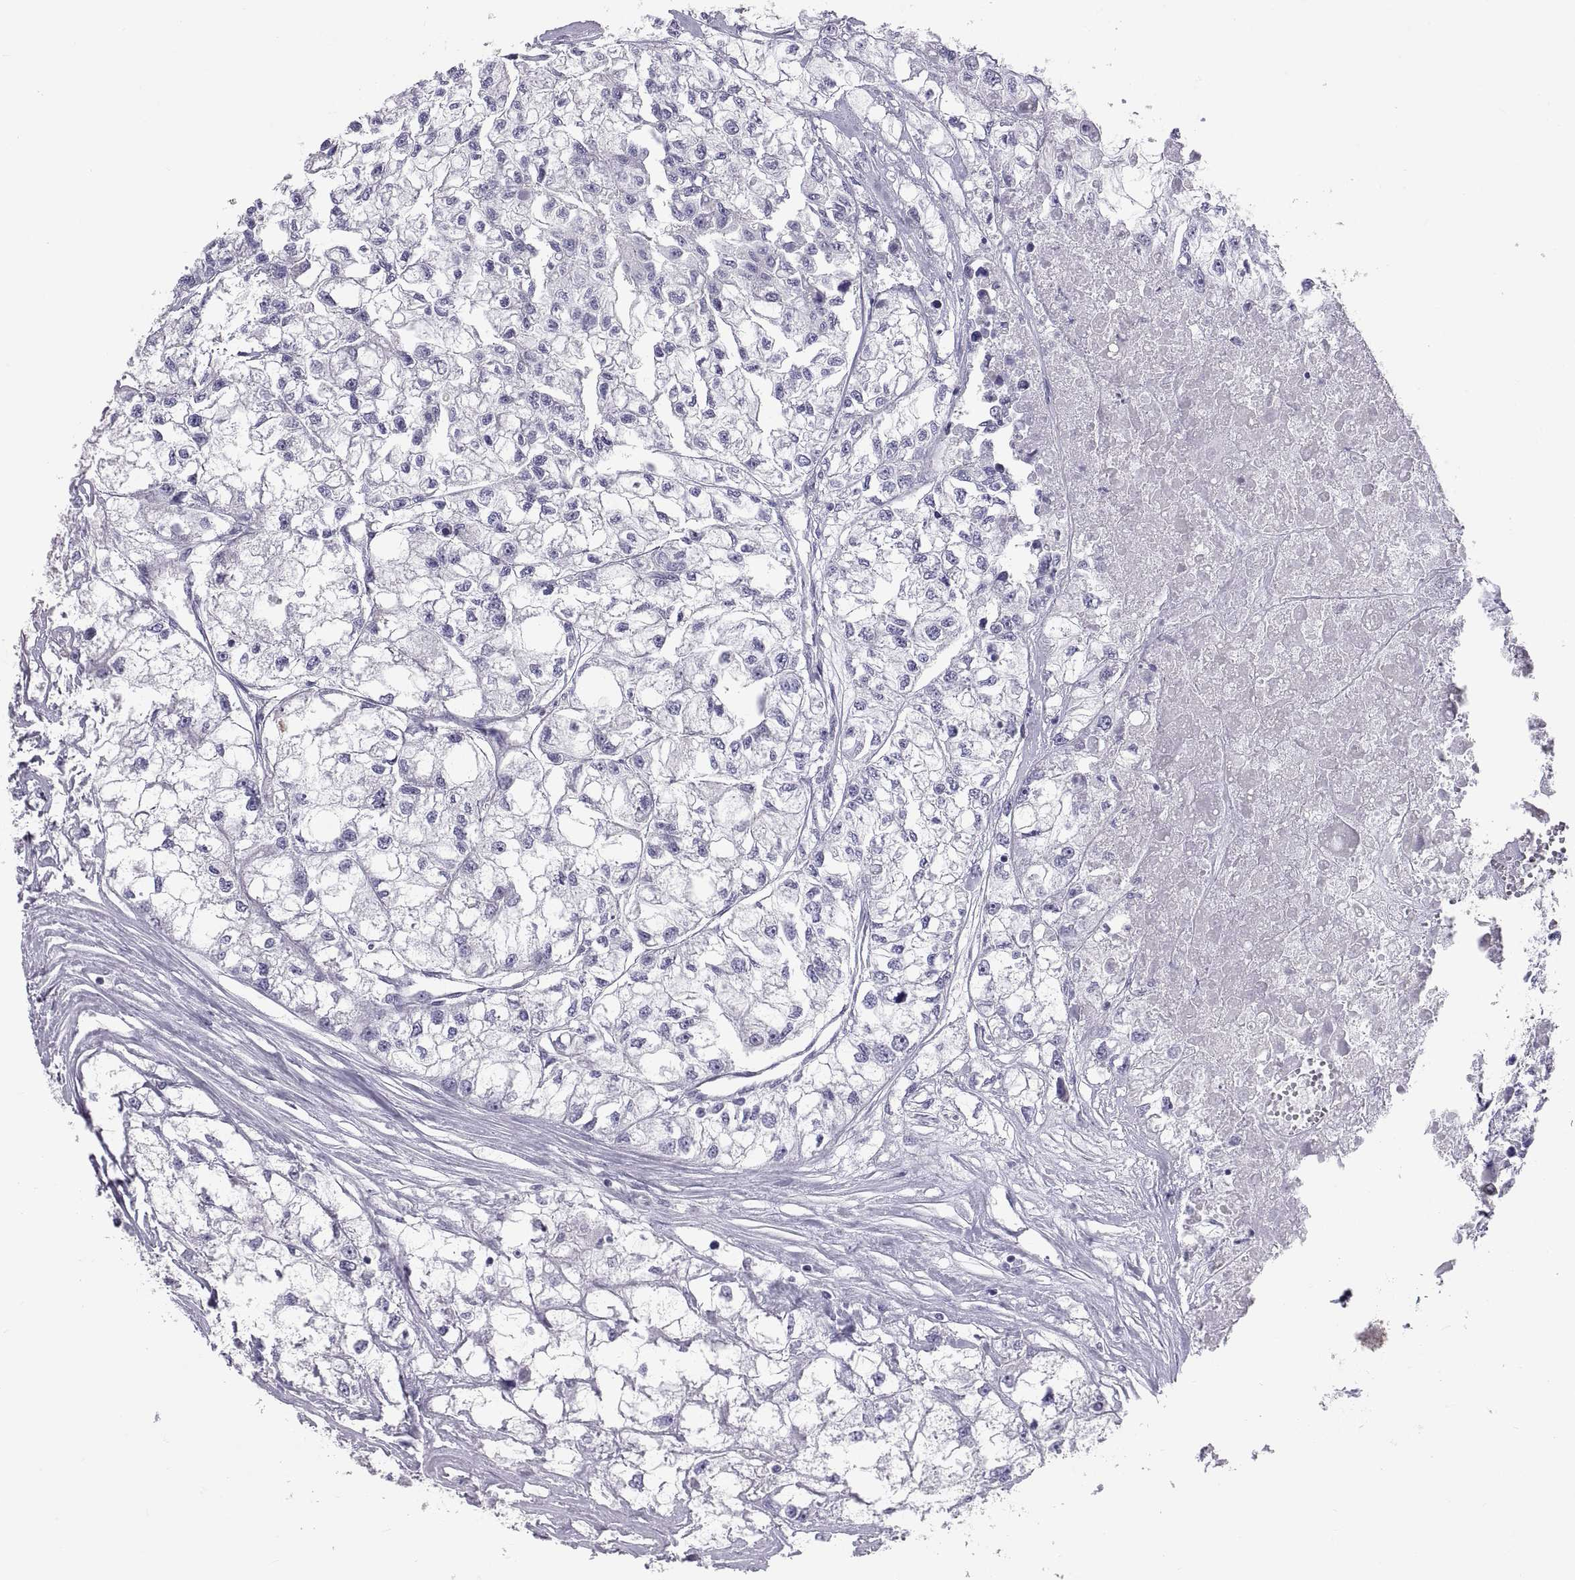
{"staining": {"intensity": "negative", "quantity": "none", "location": "none"}, "tissue": "renal cancer", "cell_type": "Tumor cells", "image_type": "cancer", "snomed": [{"axis": "morphology", "description": "Adenocarcinoma, NOS"}, {"axis": "topography", "description": "Kidney"}], "caption": "This is an immunohistochemistry (IHC) photomicrograph of renal cancer. There is no staining in tumor cells.", "gene": "FAM170A", "patient": {"sex": "male", "age": 56}}